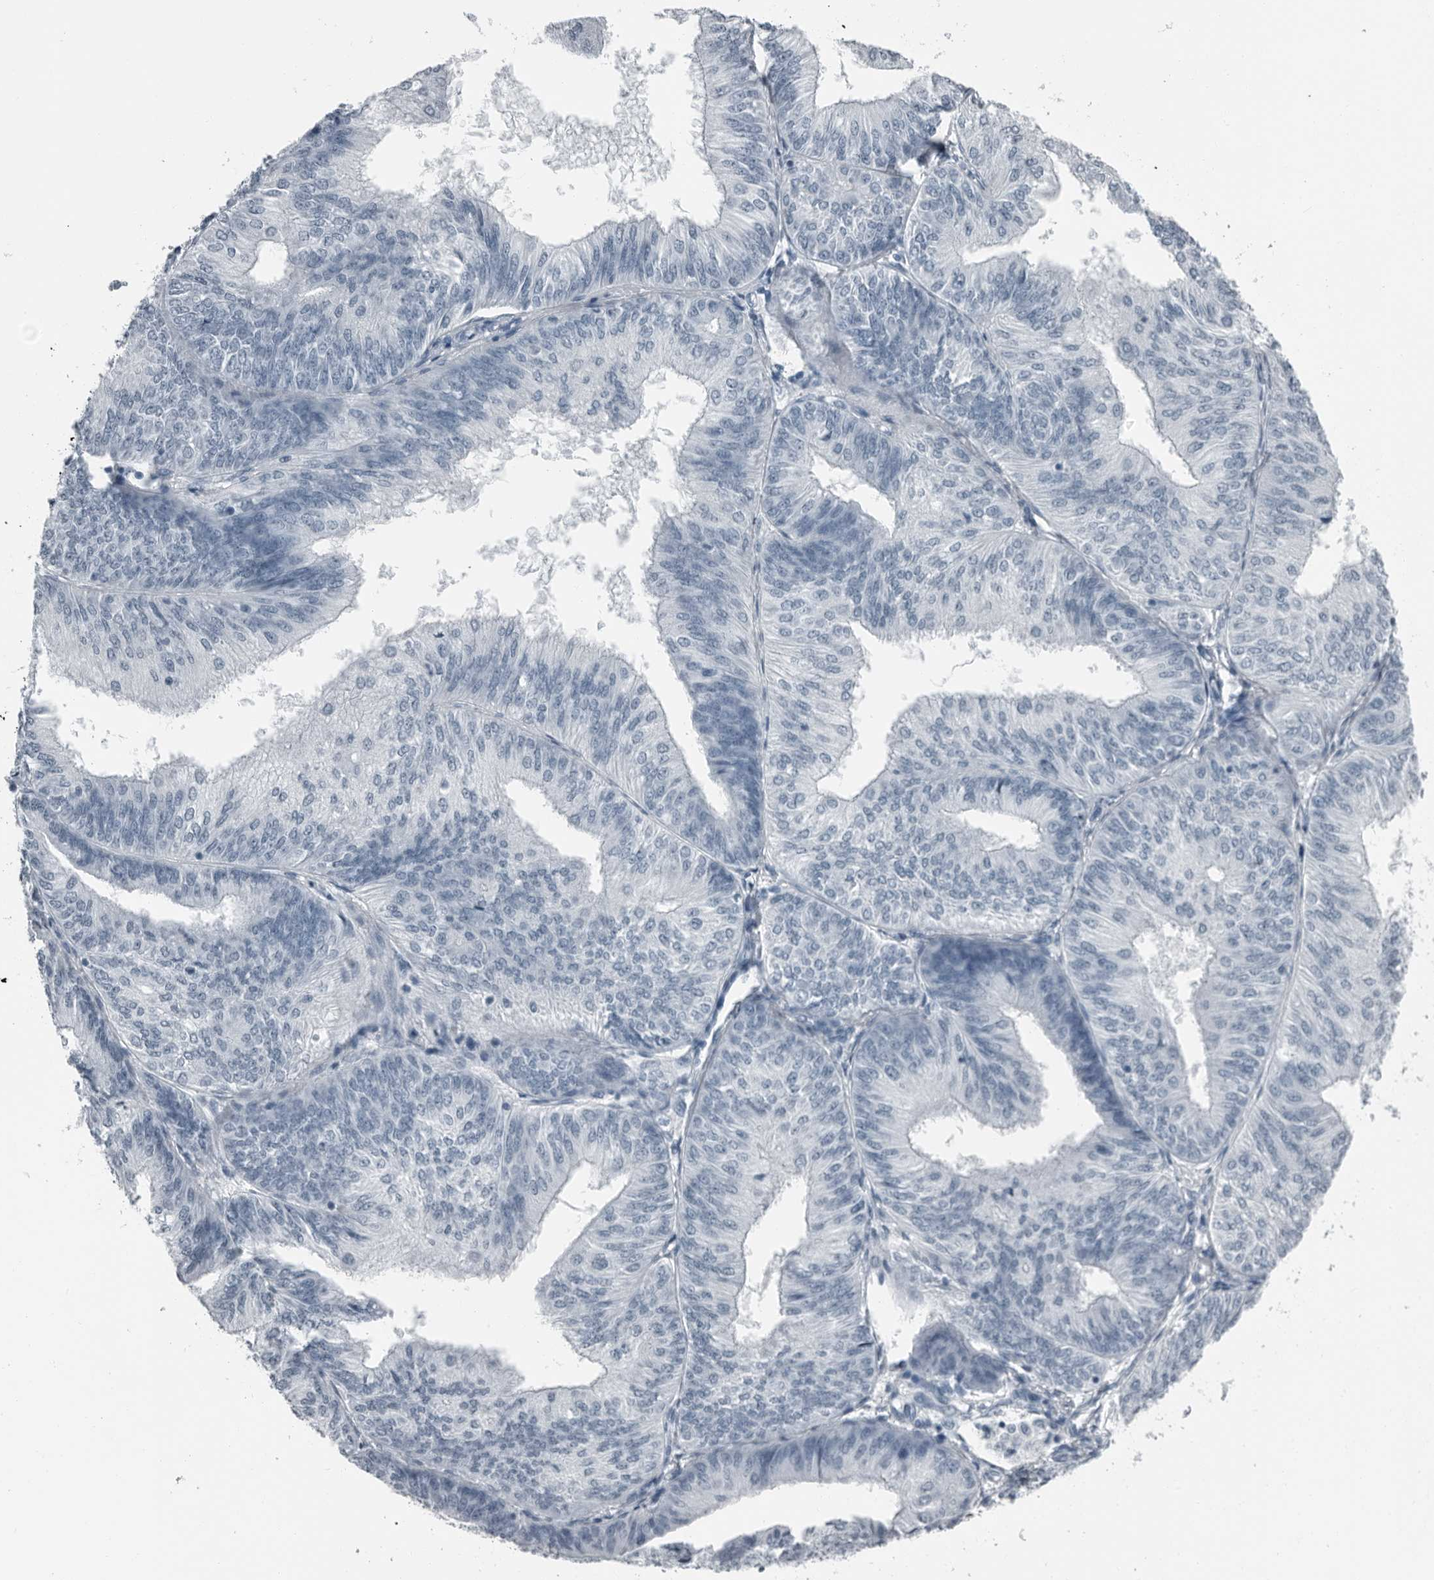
{"staining": {"intensity": "negative", "quantity": "none", "location": "none"}, "tissue": "endometrial cancer", "cell_type": "Tumor cells", "image_type": "cancer", "snomed": [{"axis": "morphology", "description": "Adenocarcinoma, NOS"}, {"axis": "topography", "description": "Endometrium"}], "caption": "A high-resolution photomicrograph shows immunohistochemistry staining of endometrial cancer (adenocarcinoma), which demonstrates no significant expression in tumor cells.", "gene": "PRSS1", "patient": {"sex": "female", "age": 58}}